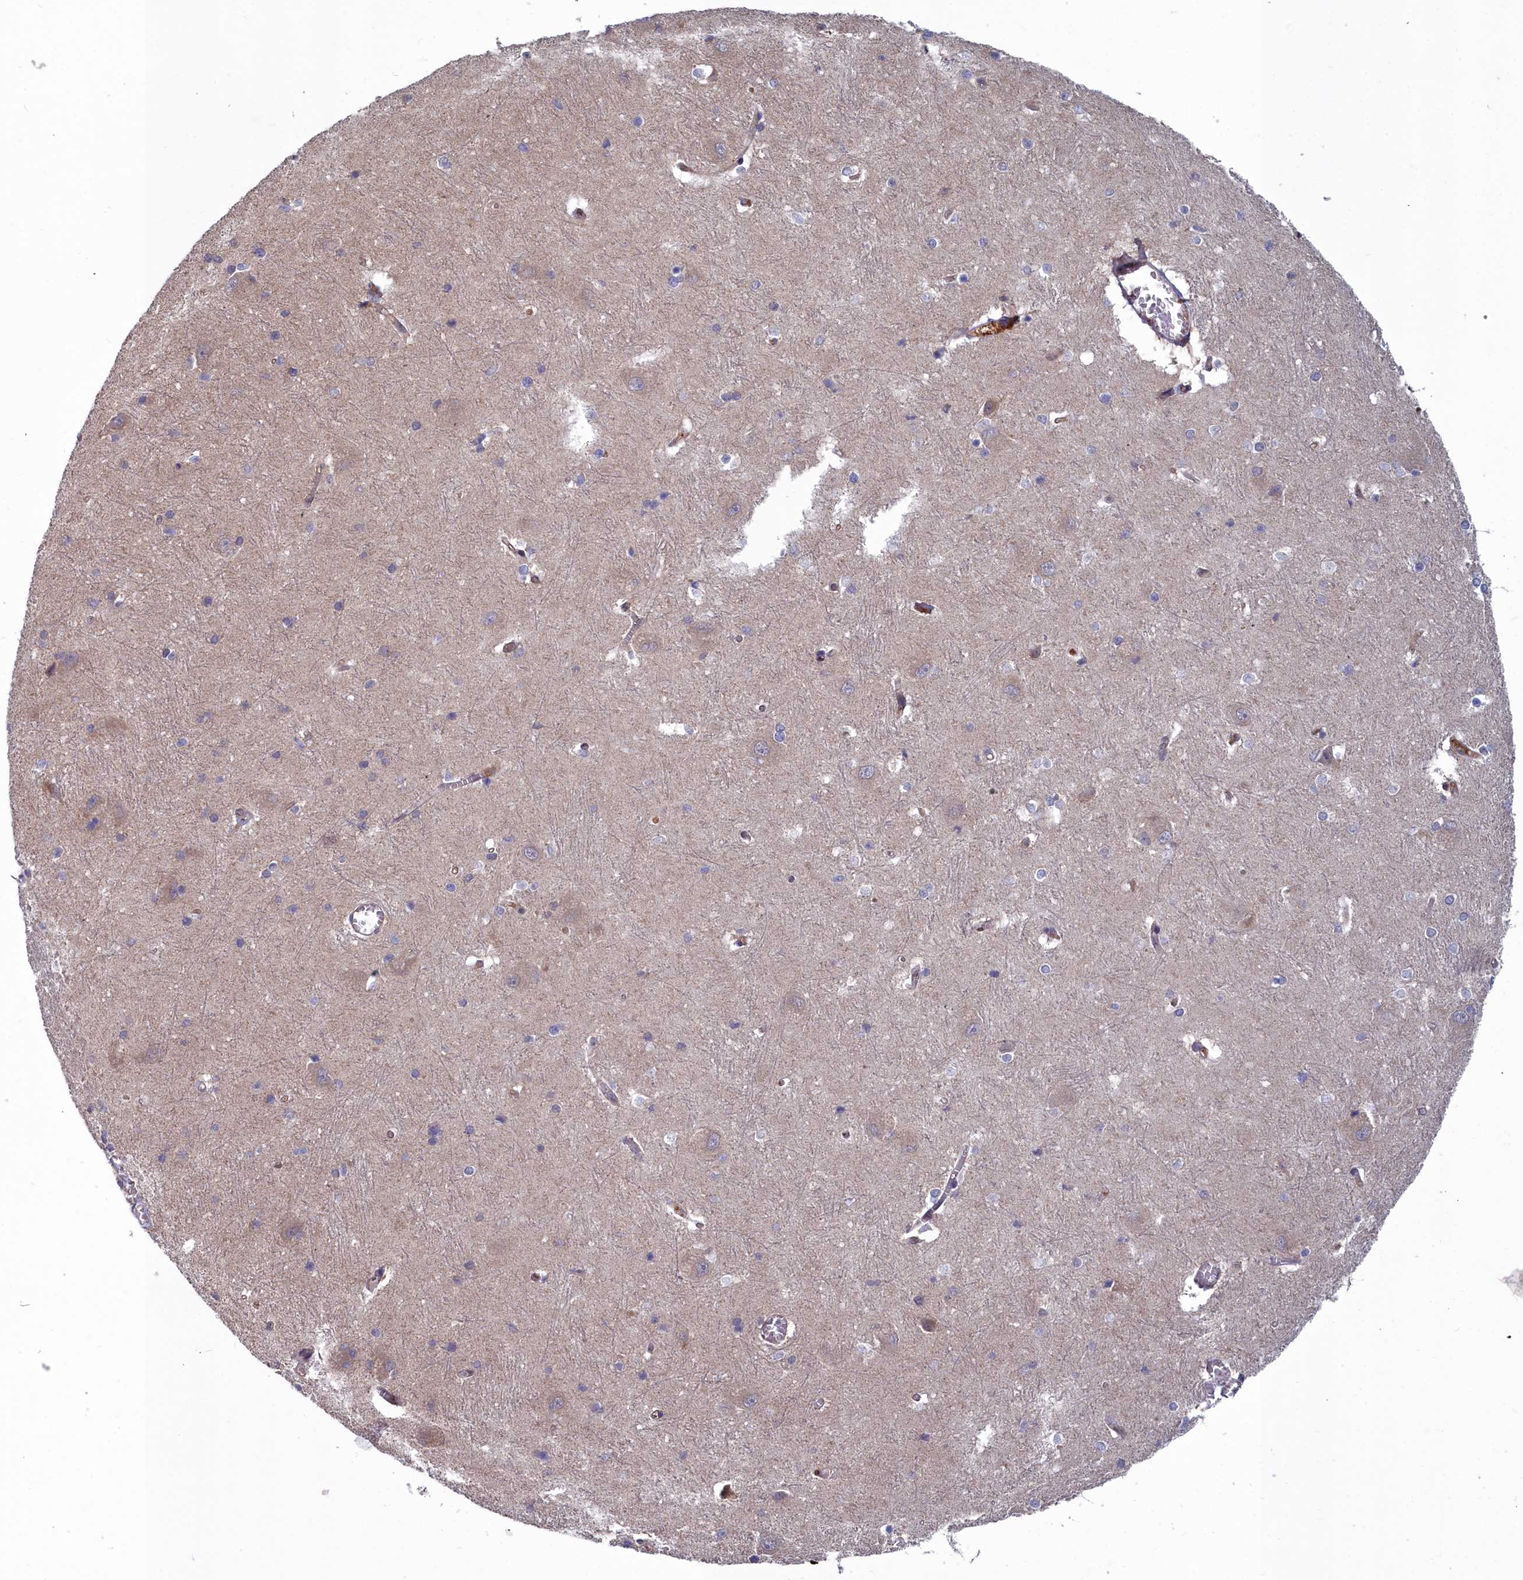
{"staining": {"intensity": "negative", "quantity": "none", "location": "none"}, "tissue": "caudate", "cell_type": "Glial cells", "image_type": "normal", "snomed": [{"axis": "morphology", "description": "Normal tissue, NOS"}, {"axis": "topography", "description": "Lateral ventricle wall"}], "caption": "Protein analysis of benign caudate reveals no significant positivity in glial cells. (Brightfield microscopy of DAB immunohistochemistry (IHC) at high magnification).", "gene": "GFRA2", "patient": {"sex": "male", "age": 37}}